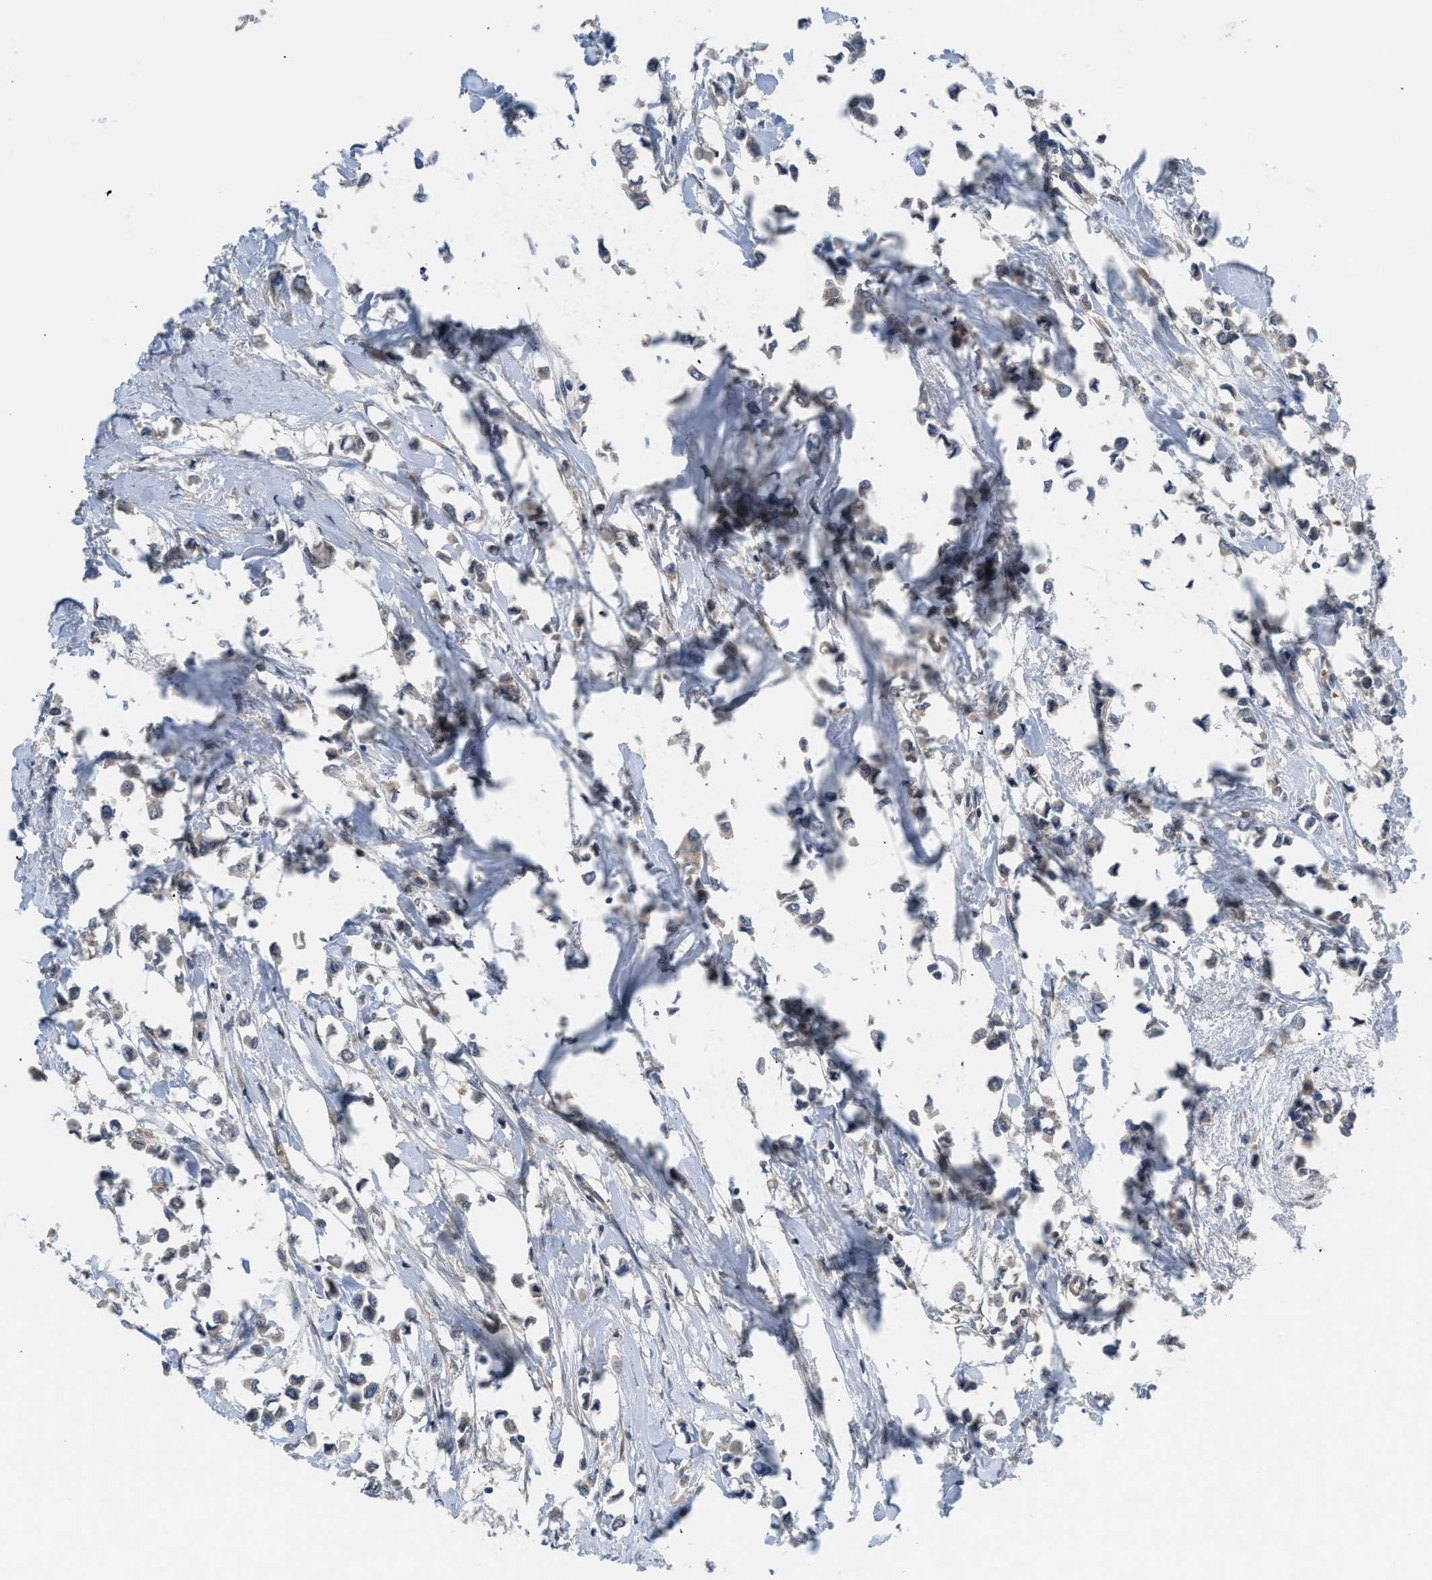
{"staining": {"intensity": "weak", "quantity": ">75%", "location": "cytoplasmic/membranous"}, "tissue": "breast cancer", "cell_type": "Tumor cells", "image_type": "cancer", "snomed": [{"axis": "morphology", "description": "Lobular carcinoma"}, {"axis": "topography", "description": "Breast"}], "caption": "This image reveals lobular carcinoma (breast) stained with IHC to label a protein in brown. The cytoplasmic/membranous of tumor cells show weak positivity for the protein. Nuclei are counter-stained blue.", "gene": "PDE7A", "patient": {"sex": "female", "age": 51}}